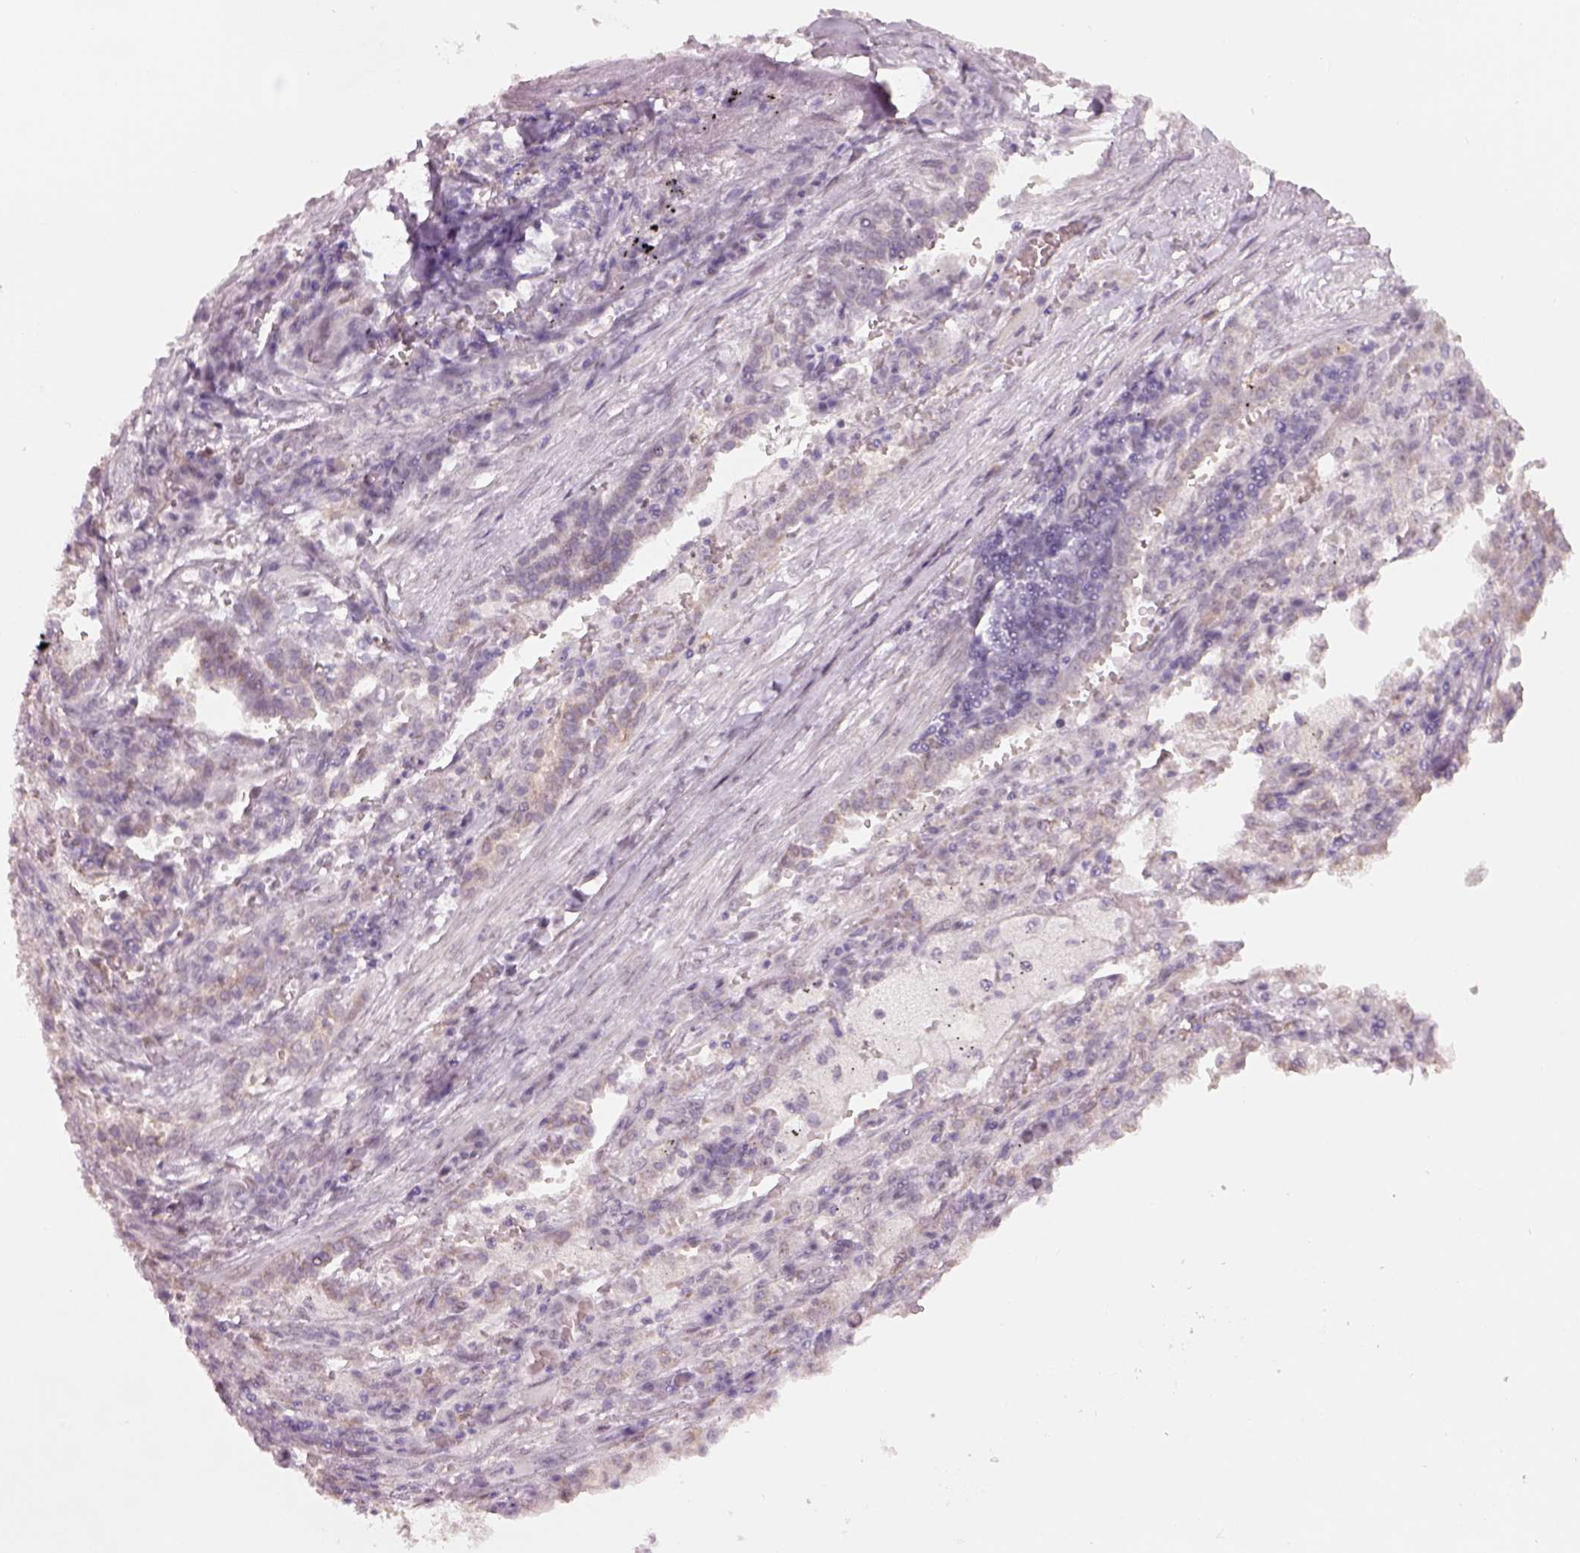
{"staining": {"intensity": "negative", "quantity": "none", "location": "none"}, "tissue": "lung cancer", "cell_type": "Tumor cells", "image_type": "cancer", "snomed": [{"axis": "morphology", "description": "Adenocarcinoma, NOS"}, {"axis": "topography", "description": "Lung"}], "caption": "This is a image of immunohistochemistry staining of lung cancer, which shows no positivity in tumor cells.", "gene": "NAT8", "patient": {"sex": "male", "age": 57}}